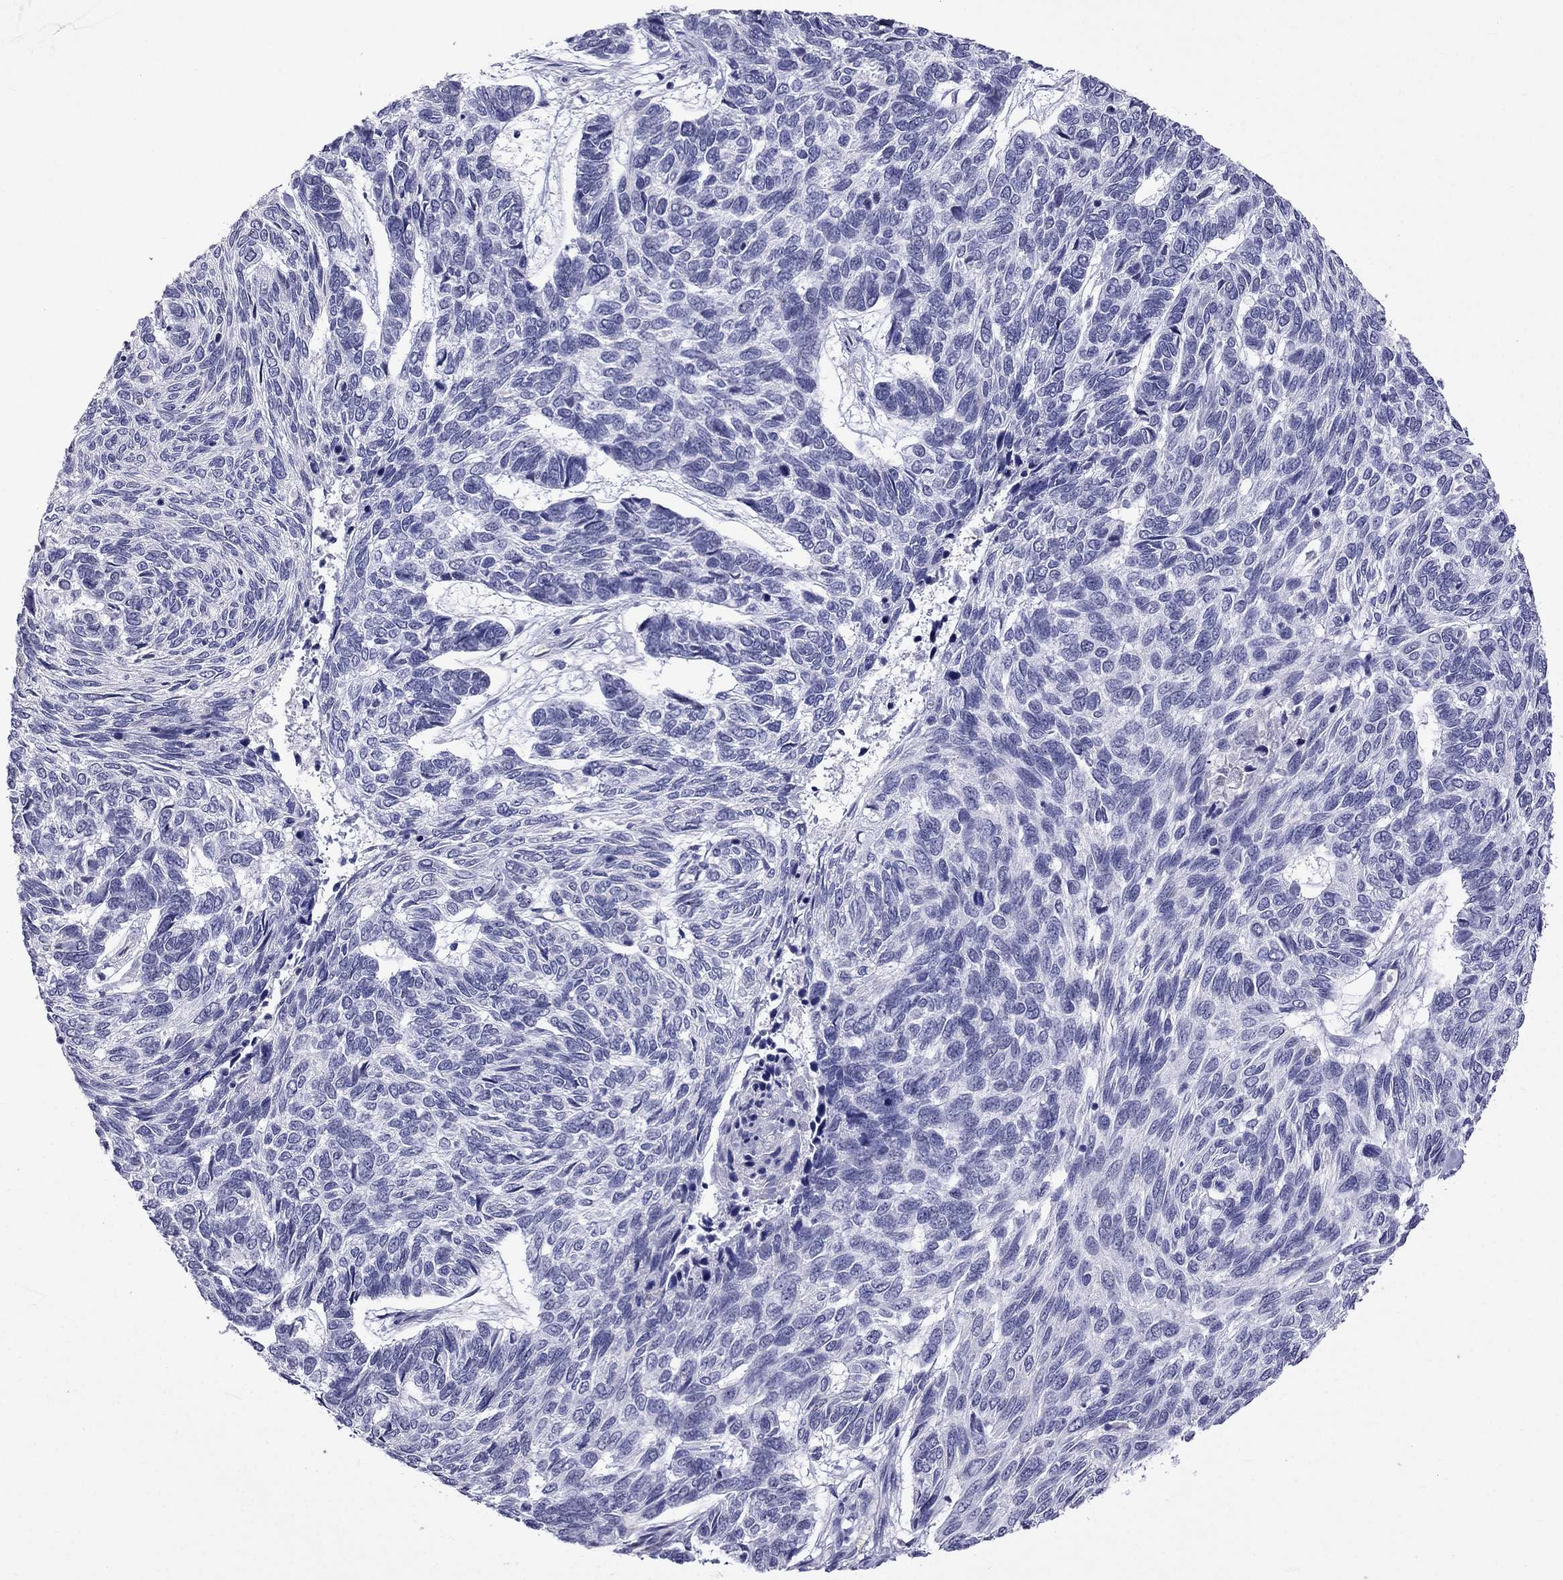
{"staining": {"intensity": "negative", "quantity": "none", "location": "none"}, "tissue": "skin cancer", "cell_type": "Tumor cells", "image_type": "cancer", "snomed": [{"axis": "morphology", "description": "Basal cell carcinoma"}, {"axis": "topography", "description": "Skin"}], "caption": "Human skin cancer stained for a protein using immunohistochemistry (IHC) shows no staining in tumor cells.", "gene": "MGP", "patient": {"sex": "female", "age": 65}}